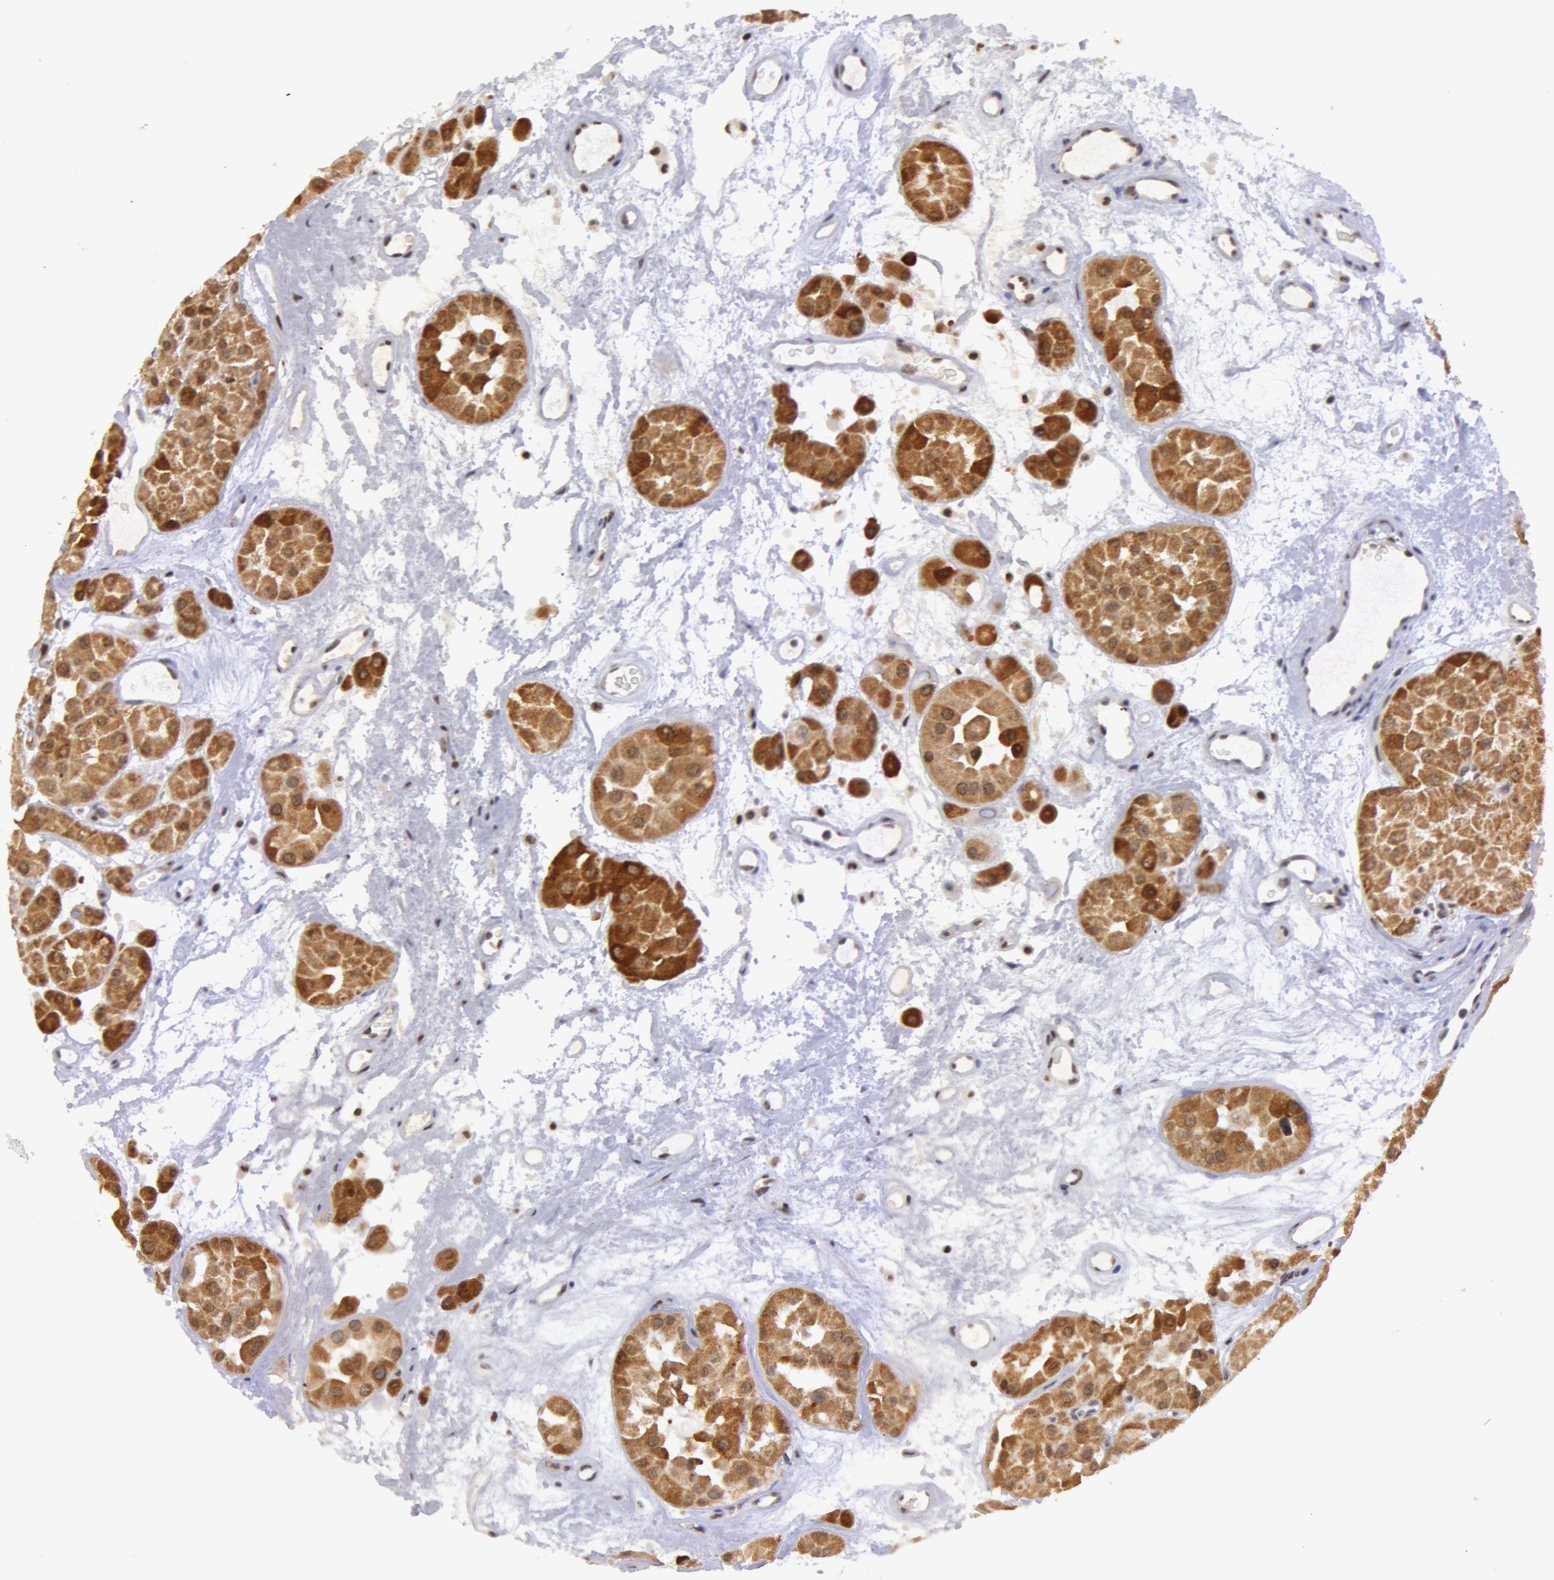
{"staining": {"intensity": "strong", "quantity": ">75%", "location": "cytoplasmic/membranous,nuclear"}, "tissue": "renal cancer", "cell_type": "Tumor cells", "image_type": "cancer", "snomed": [{"axis": "morphology", "description": "Adenocarcinoma, uncertain malignant potential"}, {"axis": "topography", "description": "Kidney"}], "caption": "This micrograph shows renal cancer stained with IHC to label a protein in brown. The cytoplasmic/membranous and nuclear of tumor cells show strong positivity for the protein. Nuclei are counter-stained blue.", "gene": "VRTN", "patient": {"sex": "male", "age": 63}}